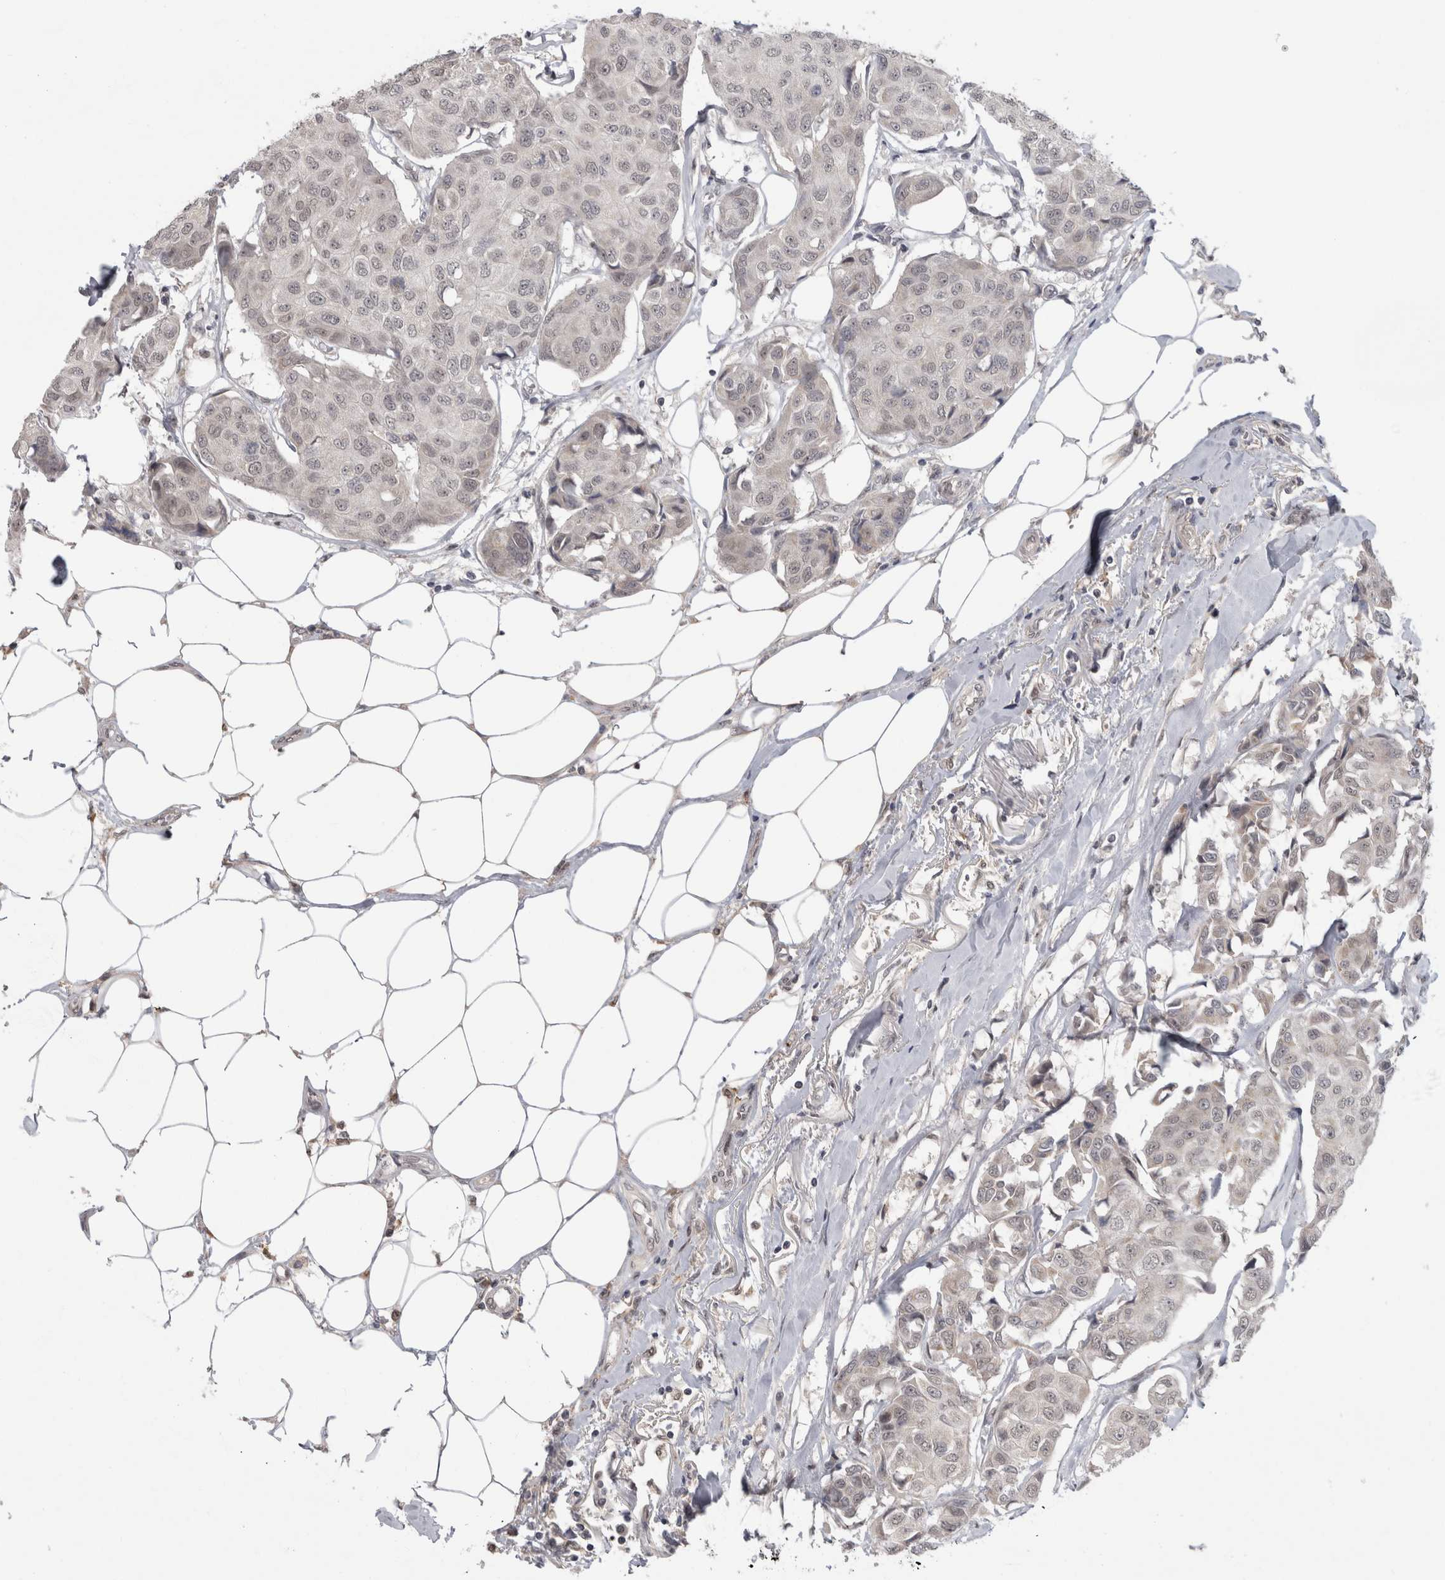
{"staining": {"intensity": "negative", "quantity": "none", "location": "none"}, "tissue": "breast cancer", "cell_type": "Tumor cells", "image_type": "cancer", "snomed": [{"axis": "morphology", "description": "Duct carcinoma"}, {"axis": "topography", "description": "Breast"}], "caption": "High magnification brightfield microscopy of intraductal carcinoma (breast) stained with DAB (brown) and counterstained with hematoxylin (blue): tumor cells show no significant positivity.", "gene": "MTBP", "patient": {"sex": "female", "age": 80}}